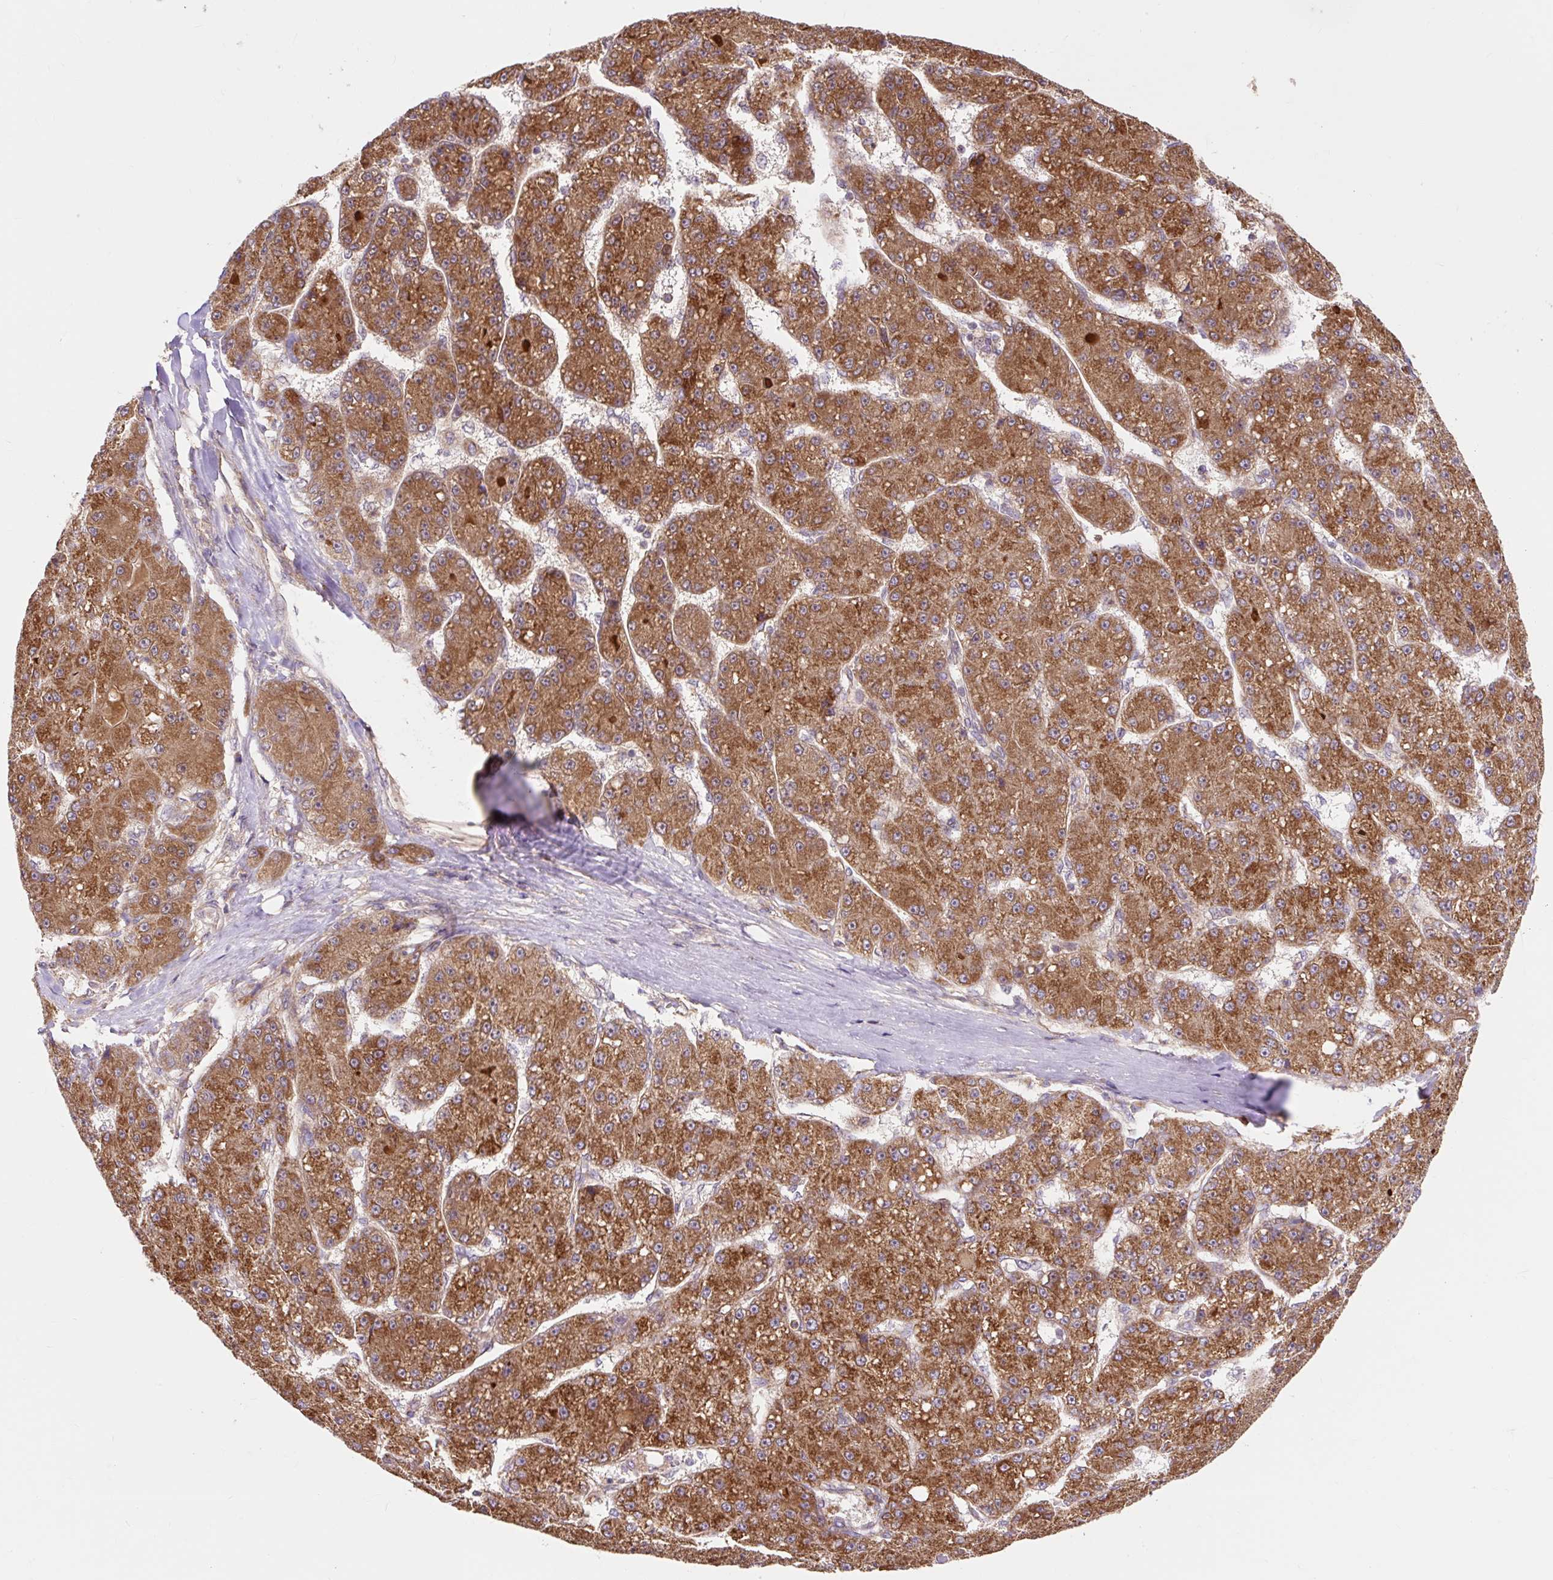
{"staining": {"intensity": "strong", "quantity": ">75%", "location": "cytoplasmic/membranous"}, "tissue": "liver cancer", "cell_type": "Tumor cells", "image_type": "cancer", "snomed": [{"axis": "morphology", "description": "Carcinoma, Hepatocellular, NOS"}, {"axis": "topography", "description": "Liver"}], "caption": "A high-resolution photomicrograph shows immunohistochemistry (IHC) staining of liver cancer (hepatocellular carcinoma), which shows strong cytoplasmic/membranous staining in about >75% of tumor cells.", "gene": "TRIAP1", "patient": {"sex": "male", "age": 67}}